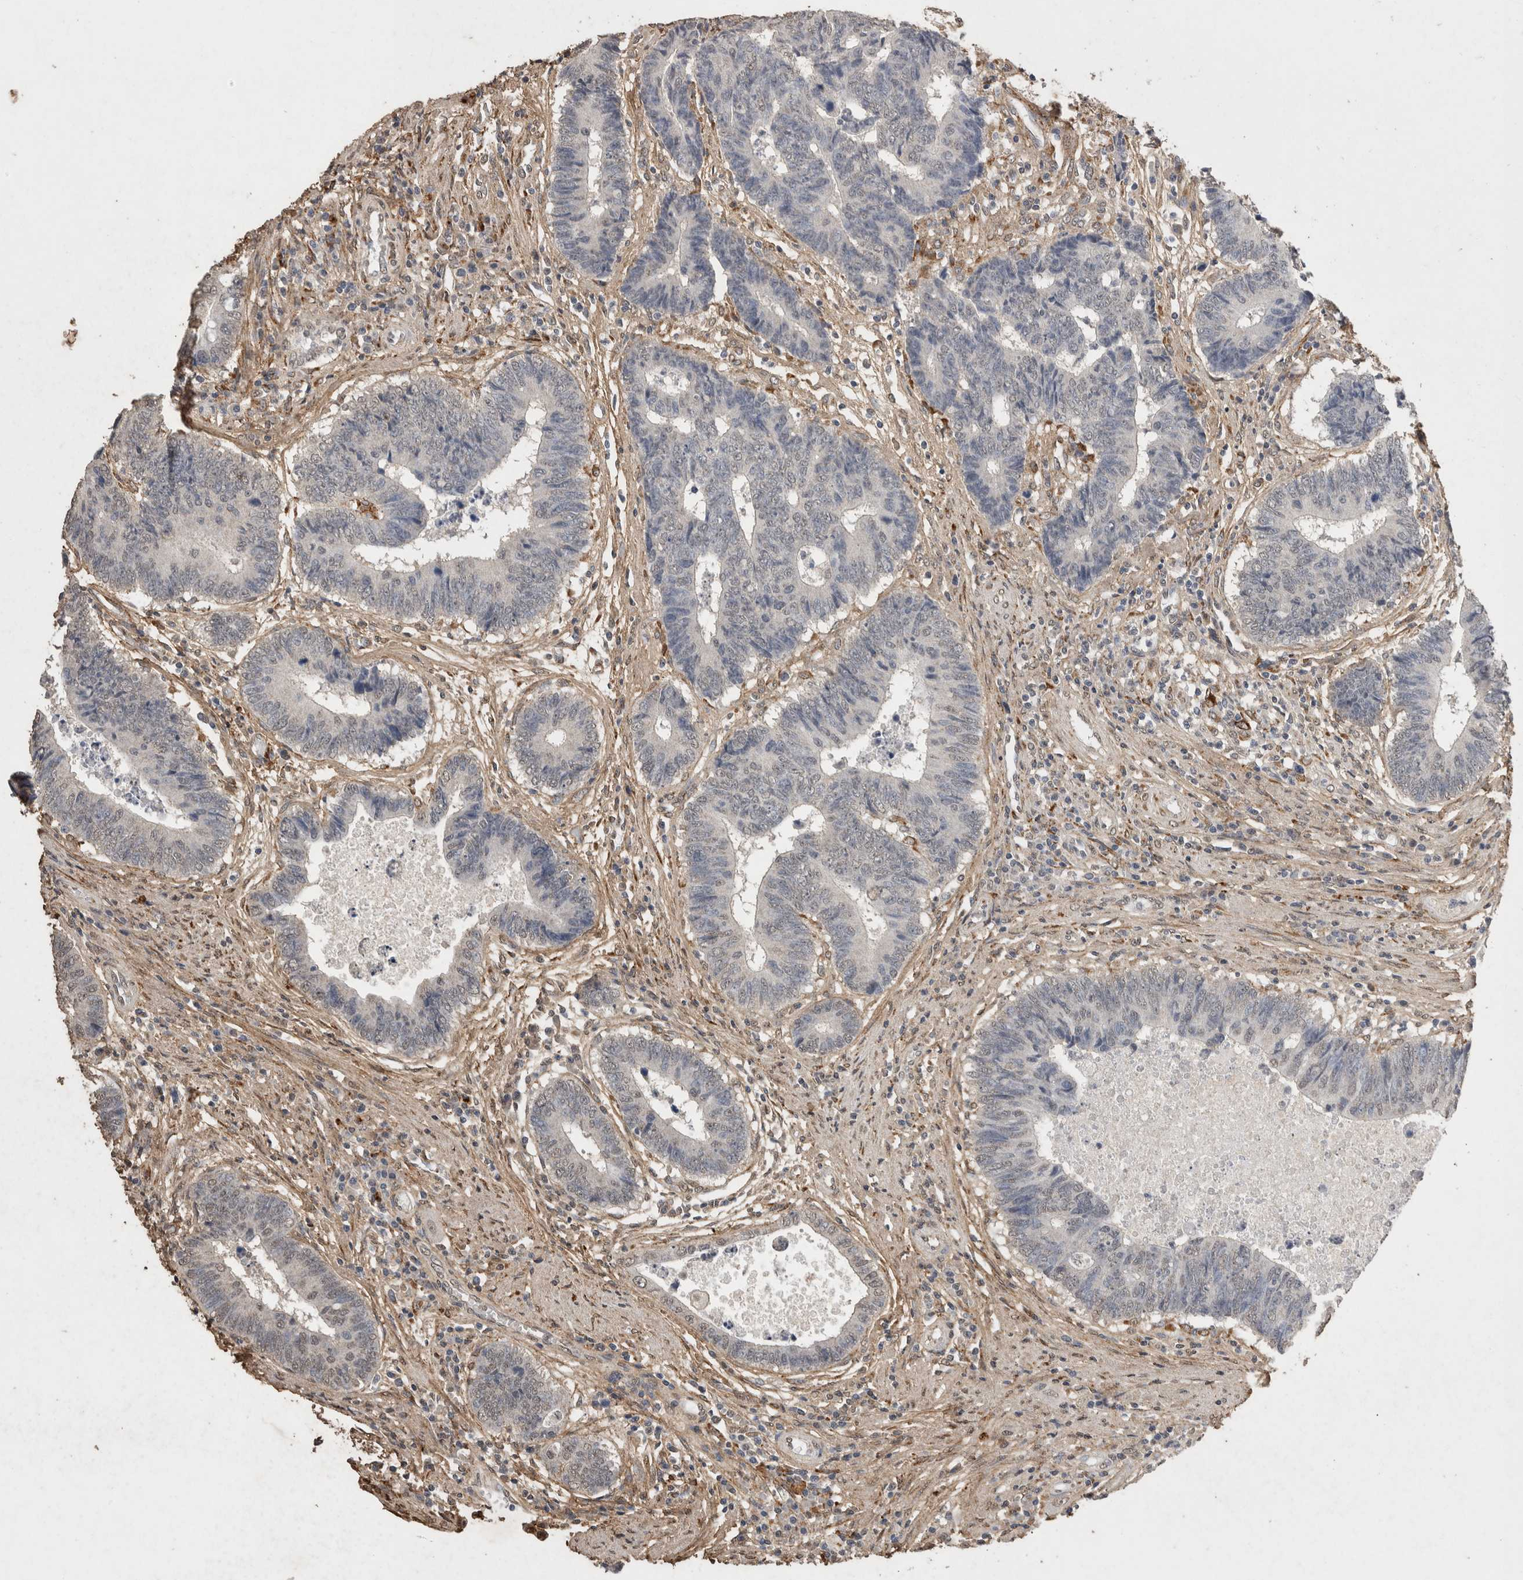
{"staining": {"intensity": "negative", "quantity": "none", "location": "none"}, "tissue": "colorectal cancer", "cell_type": "Tumor cells", "image_type": "cancer", "snomed": [{"axis": "morphology", "description": "Adenocarcinoma, NOS"}, {"axis": "topography", "description": "Rectum"}], "caption": "DAB immunohistochemical staining of colorectal adenocarcinoma demonstrates no significant expression in tumor cells.", "gene": "C1QTNF5", "patient": {"sex": "male", "age": 84}}